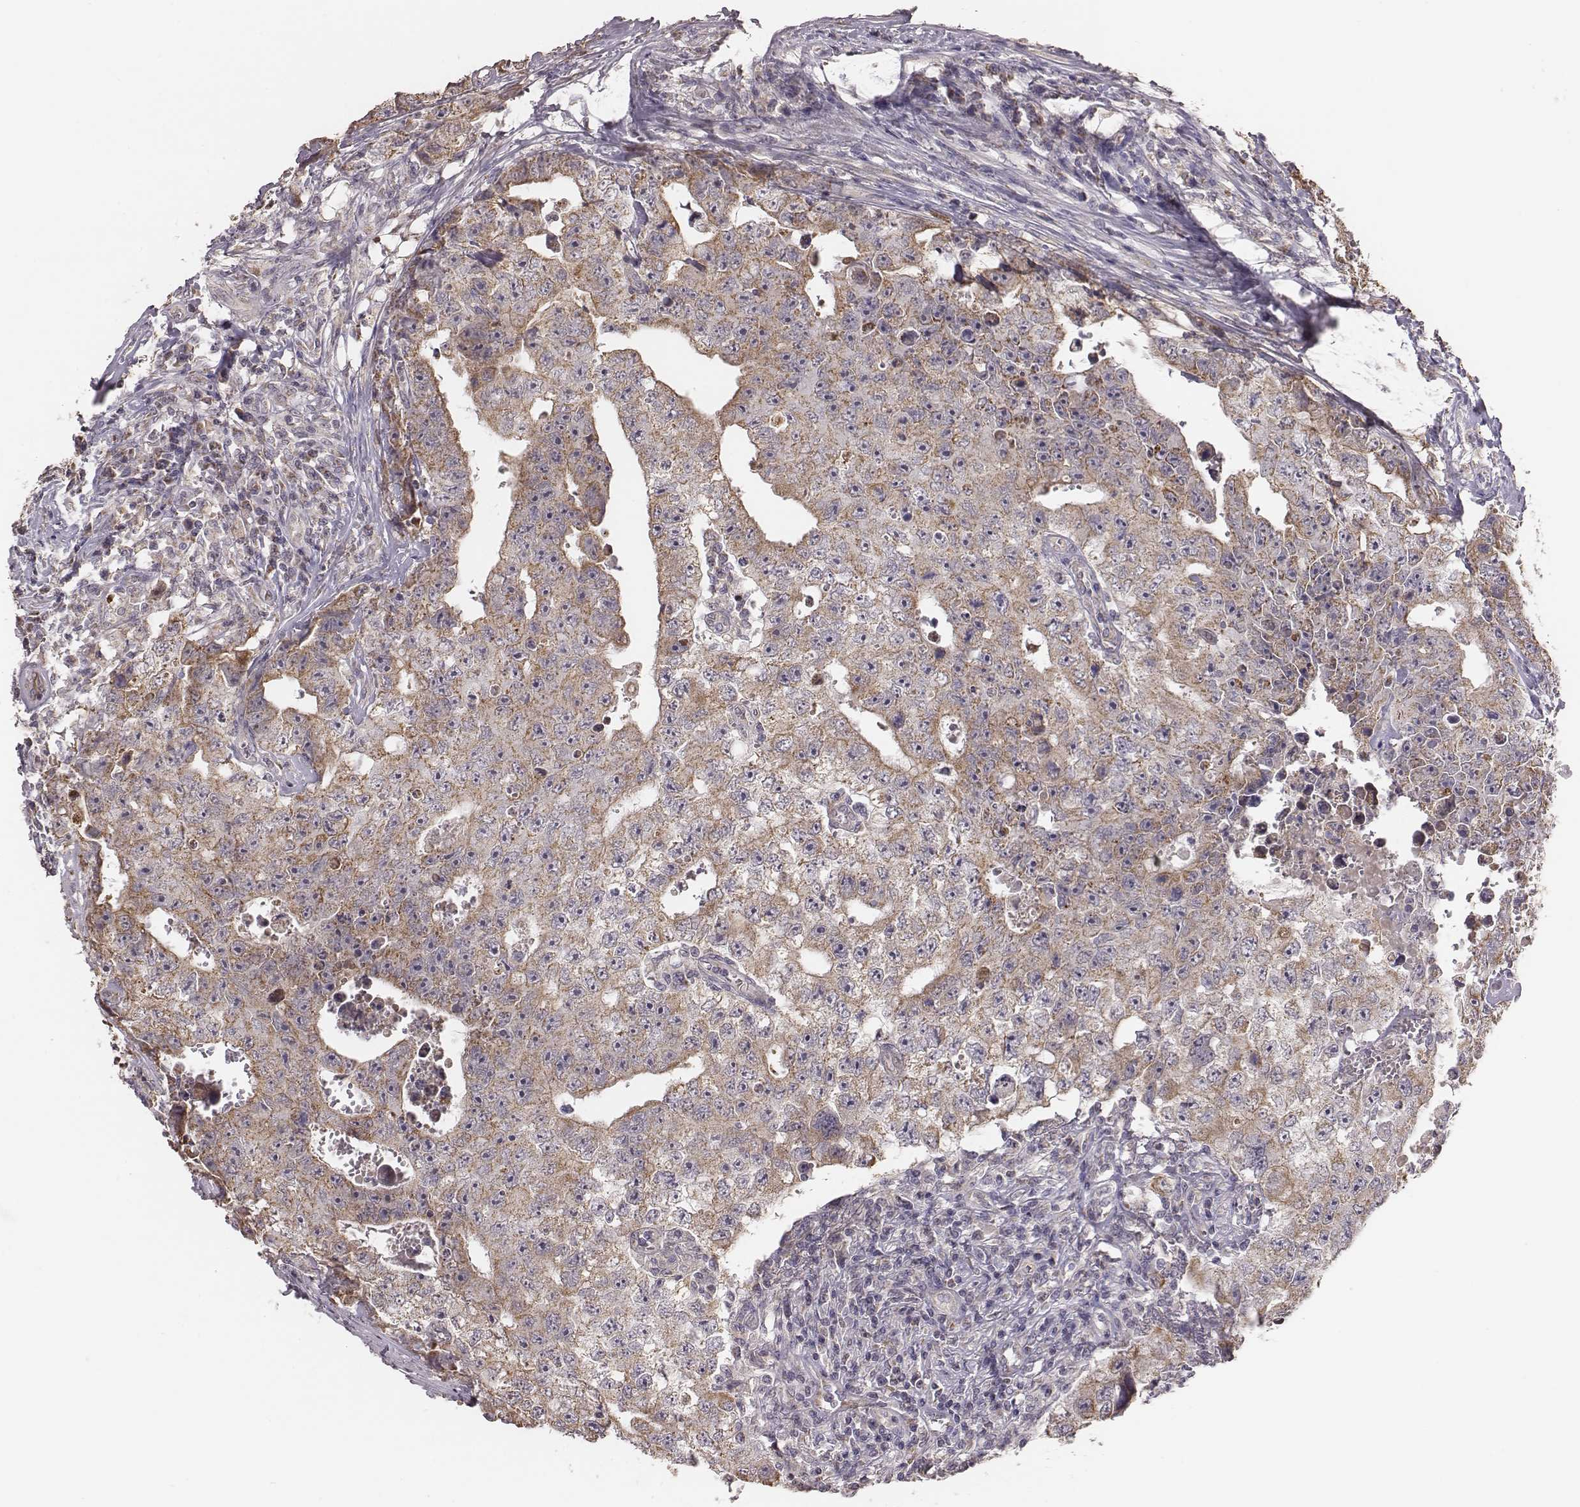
{"staining": {"intensity": "weak", "quantity": ">75%", "location": "cytoplasmic/membranous"}, "tissue": "testis cancer", "cell_type": "Tumor cells", "image_type": "cancer", "snomed": [{"axis": "morphology", "description": "Carcinoma, Embryonal, NOS"}, {"axis": "topography", "description": "Testis"}], "caption": "High-magnification brightfield microscopy of testis cancer (embryonal carcinoma) stained with DAB (brown) and counterstained with hematoxylin (blue). tumor cells exhibit weak cytoplasmic/membranous staining is appreciated in about>75% of cells.", "gene": "HAVCR1", "patient": {"sex": "male", "age": 36}}